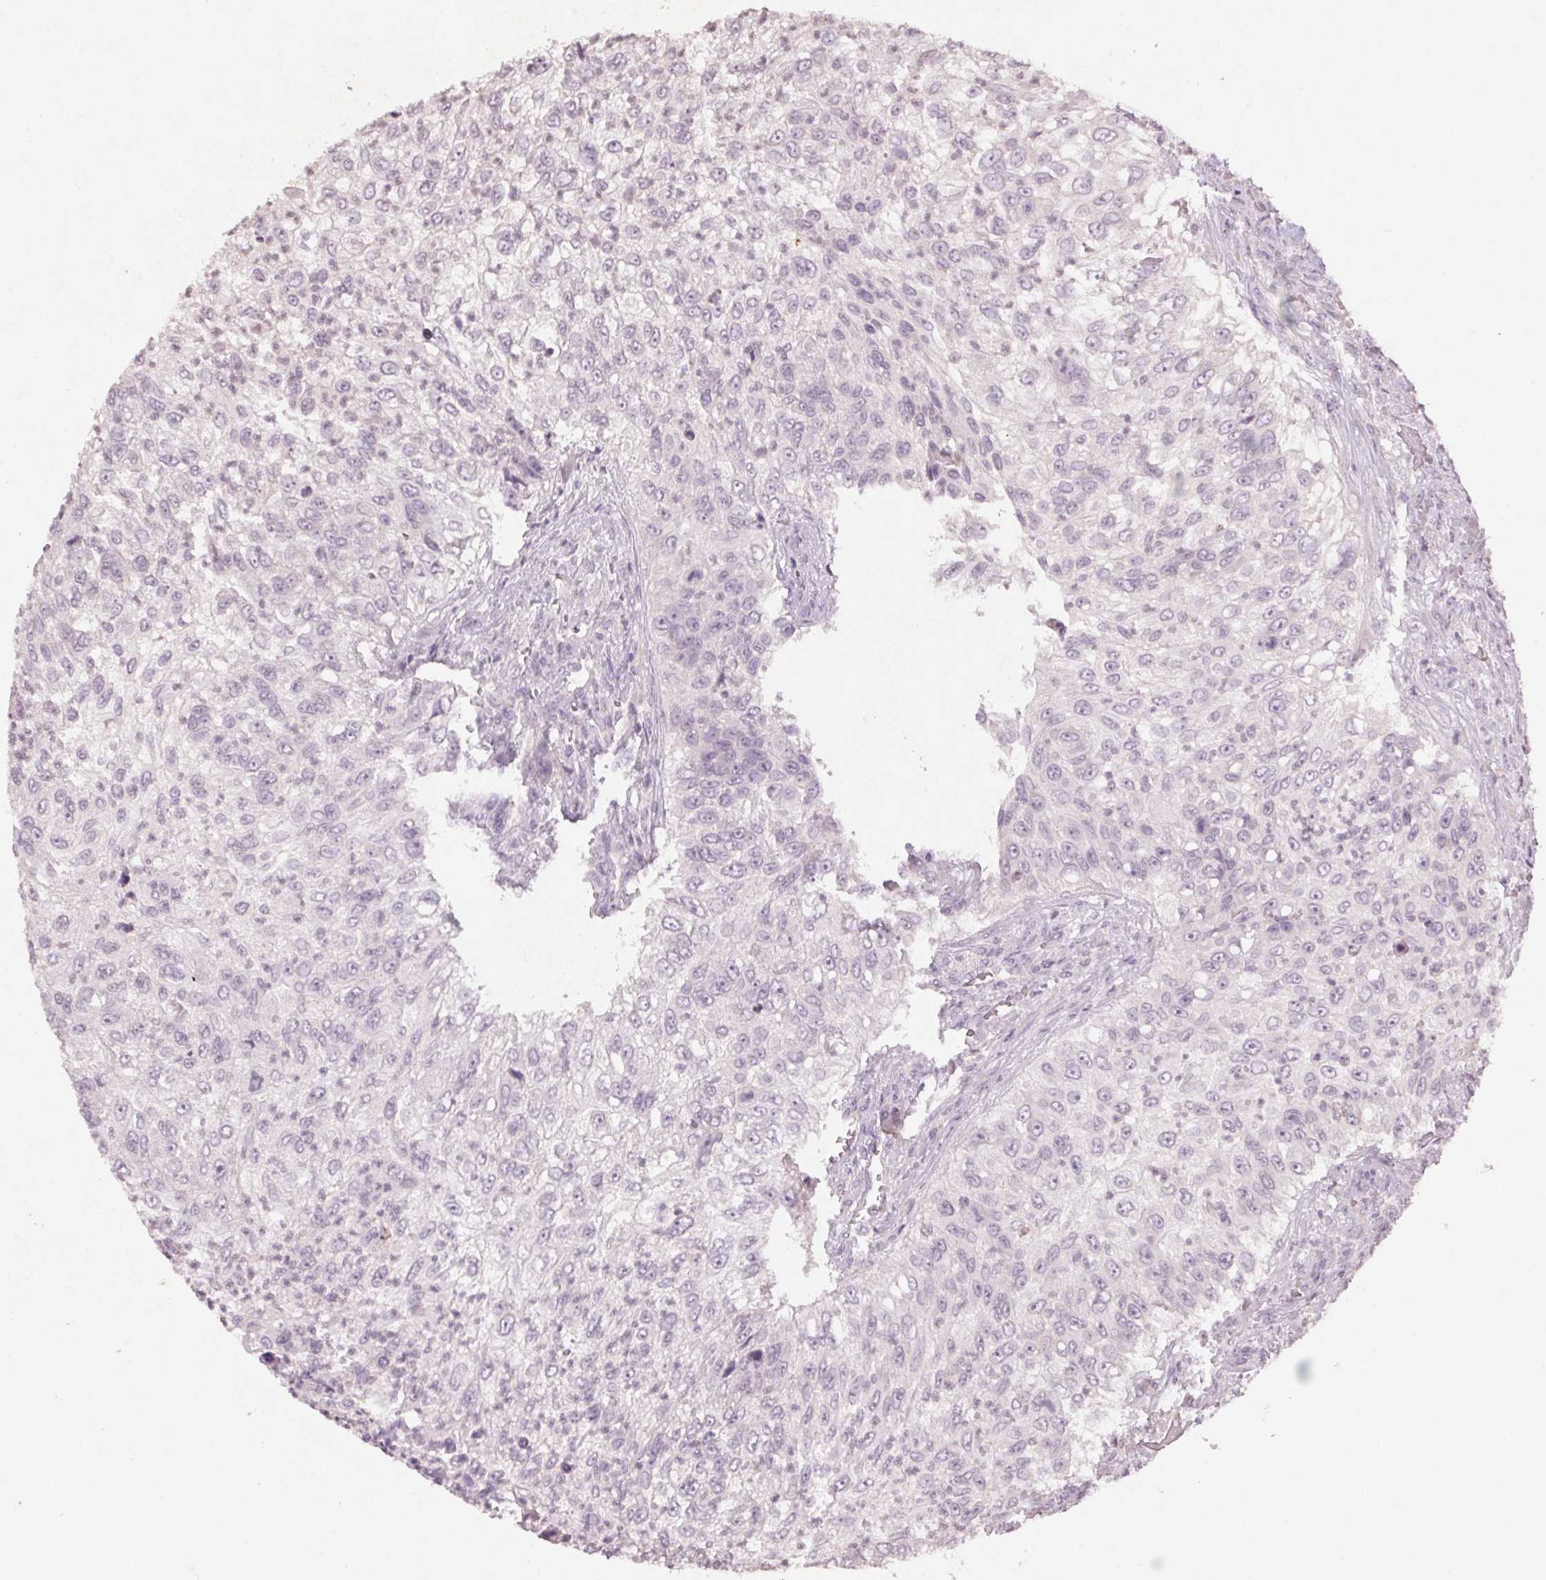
{"staining": {"intensity": "negative", "quantity": "none", "location": "none"}, "tissue": "urothelial cancer", "cell_type": "Tumor cells", "image_type": "cancer", "snomed": [{"axis": "morphology", "description": "Urothelial carcinoma, High grade"}, {"axis": "topography", "description": "Urinary bladder"}], "caption": "A high-resolution micrograph shows immunohistochemistry staining of urothelial cancer, which demonstrates no significant positivity in tumor cells.", "gene": "KLRC3", "patient": {"sex": "female", "age": 60}}